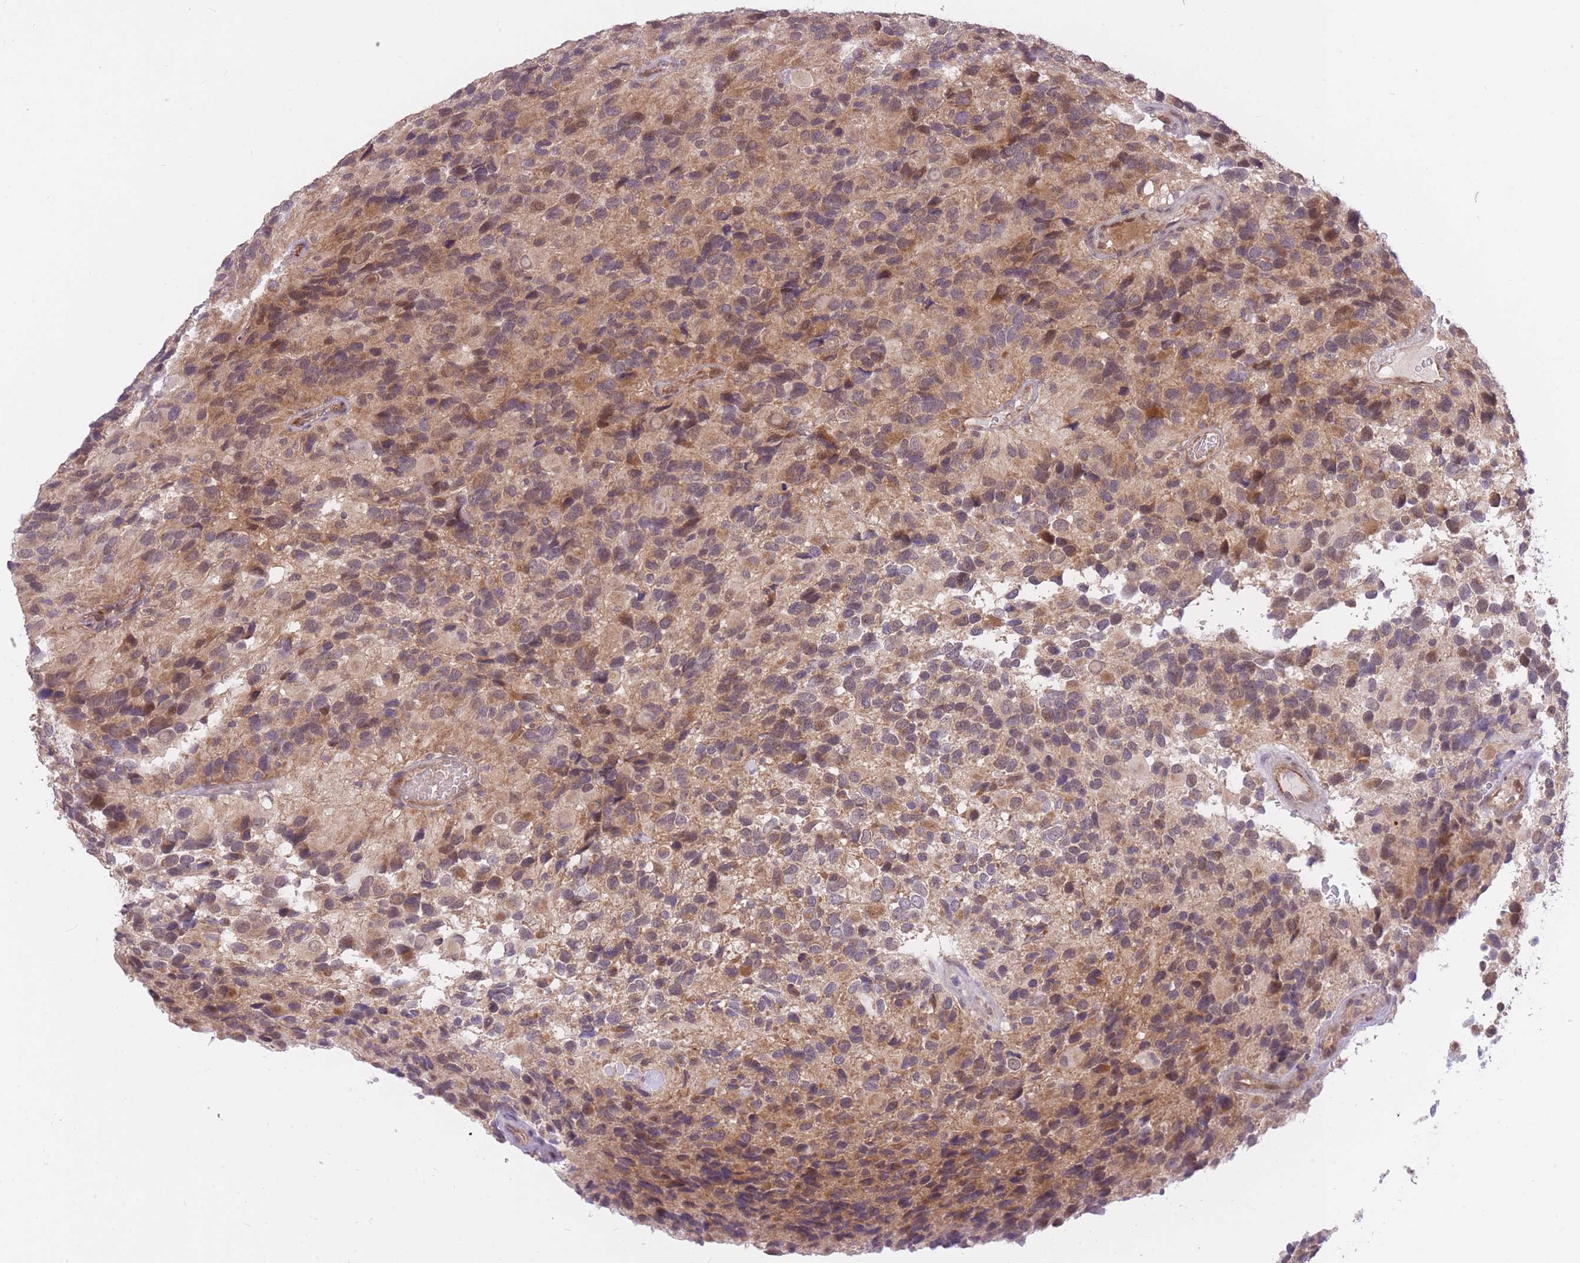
{"staining": {"intensity": "moderate", "quantity": ">75%", "location": "cytoplasmic/membranous"}, "tissue": "glioma", "cell_type": "Tumor cells", "image_type": "cancer", "snomed": [{"axis": "morphology", "description": "Glioma, malignant, High grade"}, {"axis": "topography", "description": "Brain"}], "caption": "Tumor cells display medium levels of moderate cytoplasmic/membranous positivity in about >75% of cells in malignant high-grade glioma.", "gene": "MINDY2", "patient": {"sex": "male", "age": 77}}